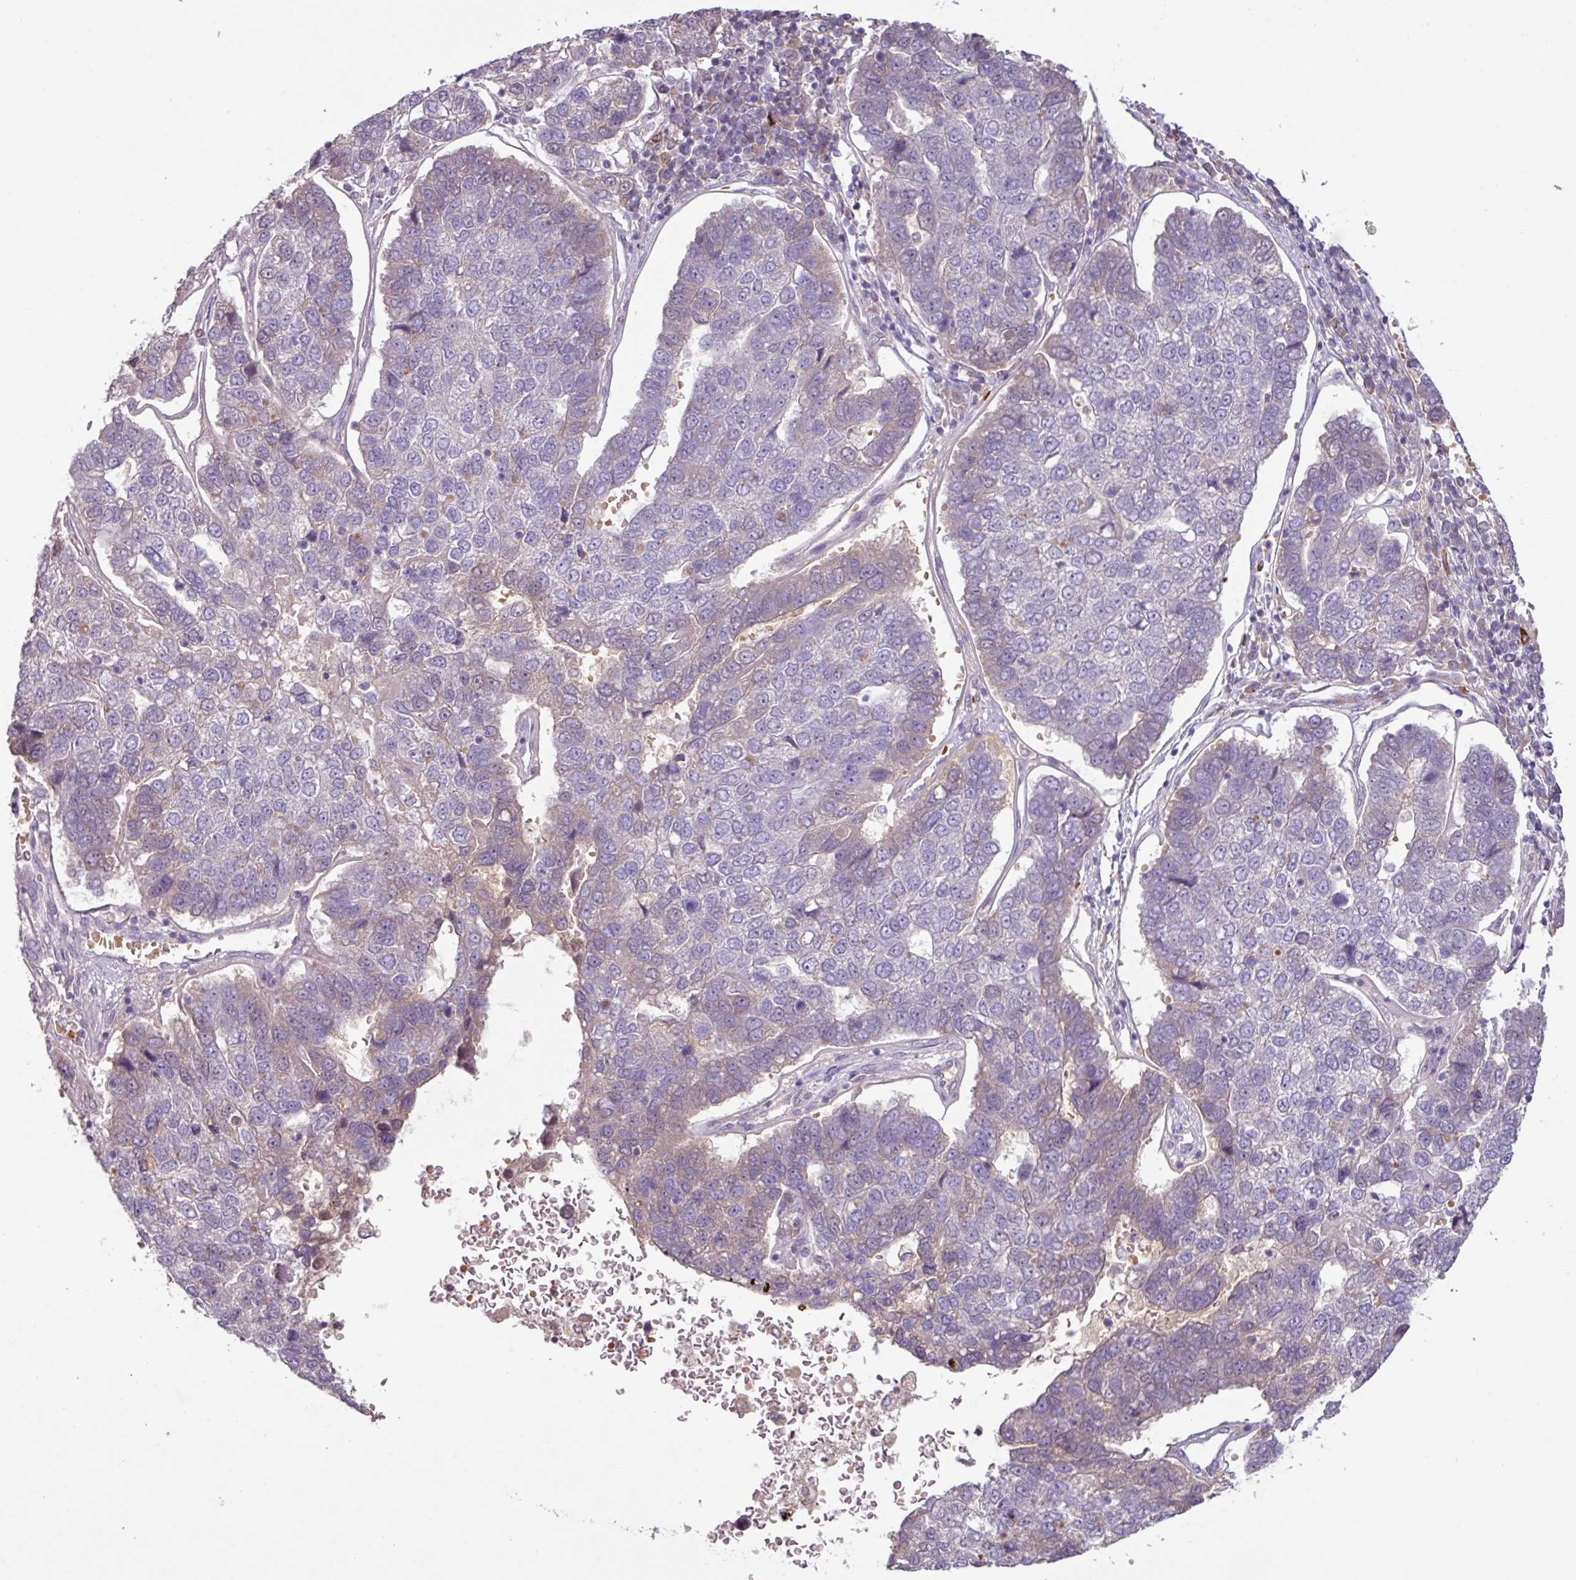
{"staining": {"intensity": "negative", "quantity": "none", "location": "none"}, "tissue": "pancreatic cancer", "cell_type": "Tumor cells", "image_type": "cancer", "snomed": [{"axis": "morphology", "description": "Adenocarcinoma, NOS"}, {"axis": "topography", "description": "Pancreas"}], "caption": "Pancreatic adenocarcinoma was stained to show a protein in brown. There is no significant positivity in tumor cells.", "gene": "SLC5A10", "patient": {"sex": "female", "age": 61}}